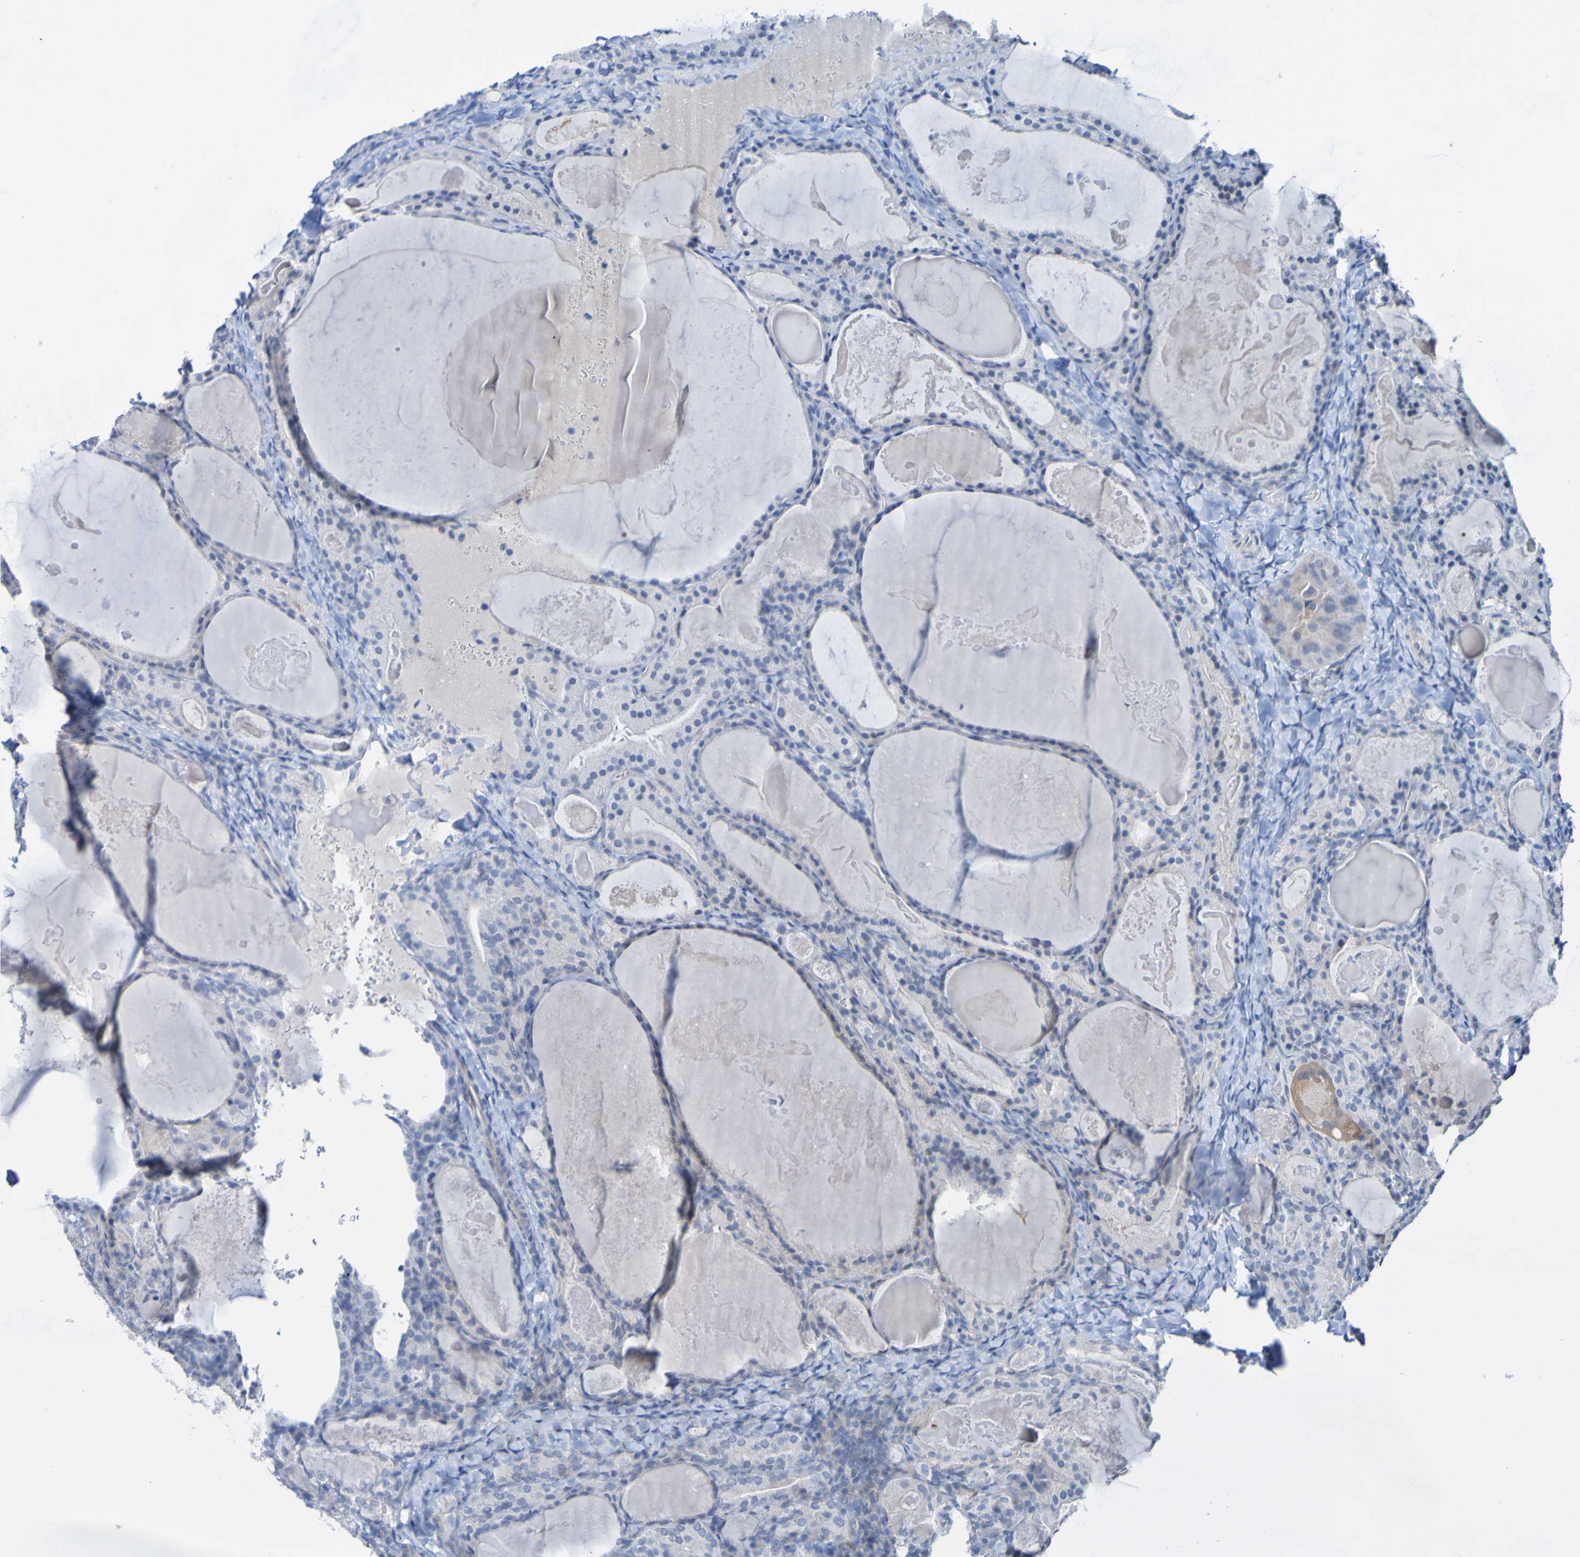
{"staining": {"intensity": "weak", "quantity": "<25%", "location": "cytoplasmic/membranous"}, "tissue": "thyroid cancer", "cell_type": "Tumor cells", "image_type": "cancer", "snomed": [{"axis": "morphology", "description": "Papillary adenocarcinoma, NOS"}, {"axis": "topography", "description": "Thyroid gland"}], "caption": "Immunohistochemical staining of thyroid cancer (papillary adenocarcinoma) shows no significant staining in tumor cells.", "gene": "ACMSD", "patient": {"sex": "female", "age": 42}}